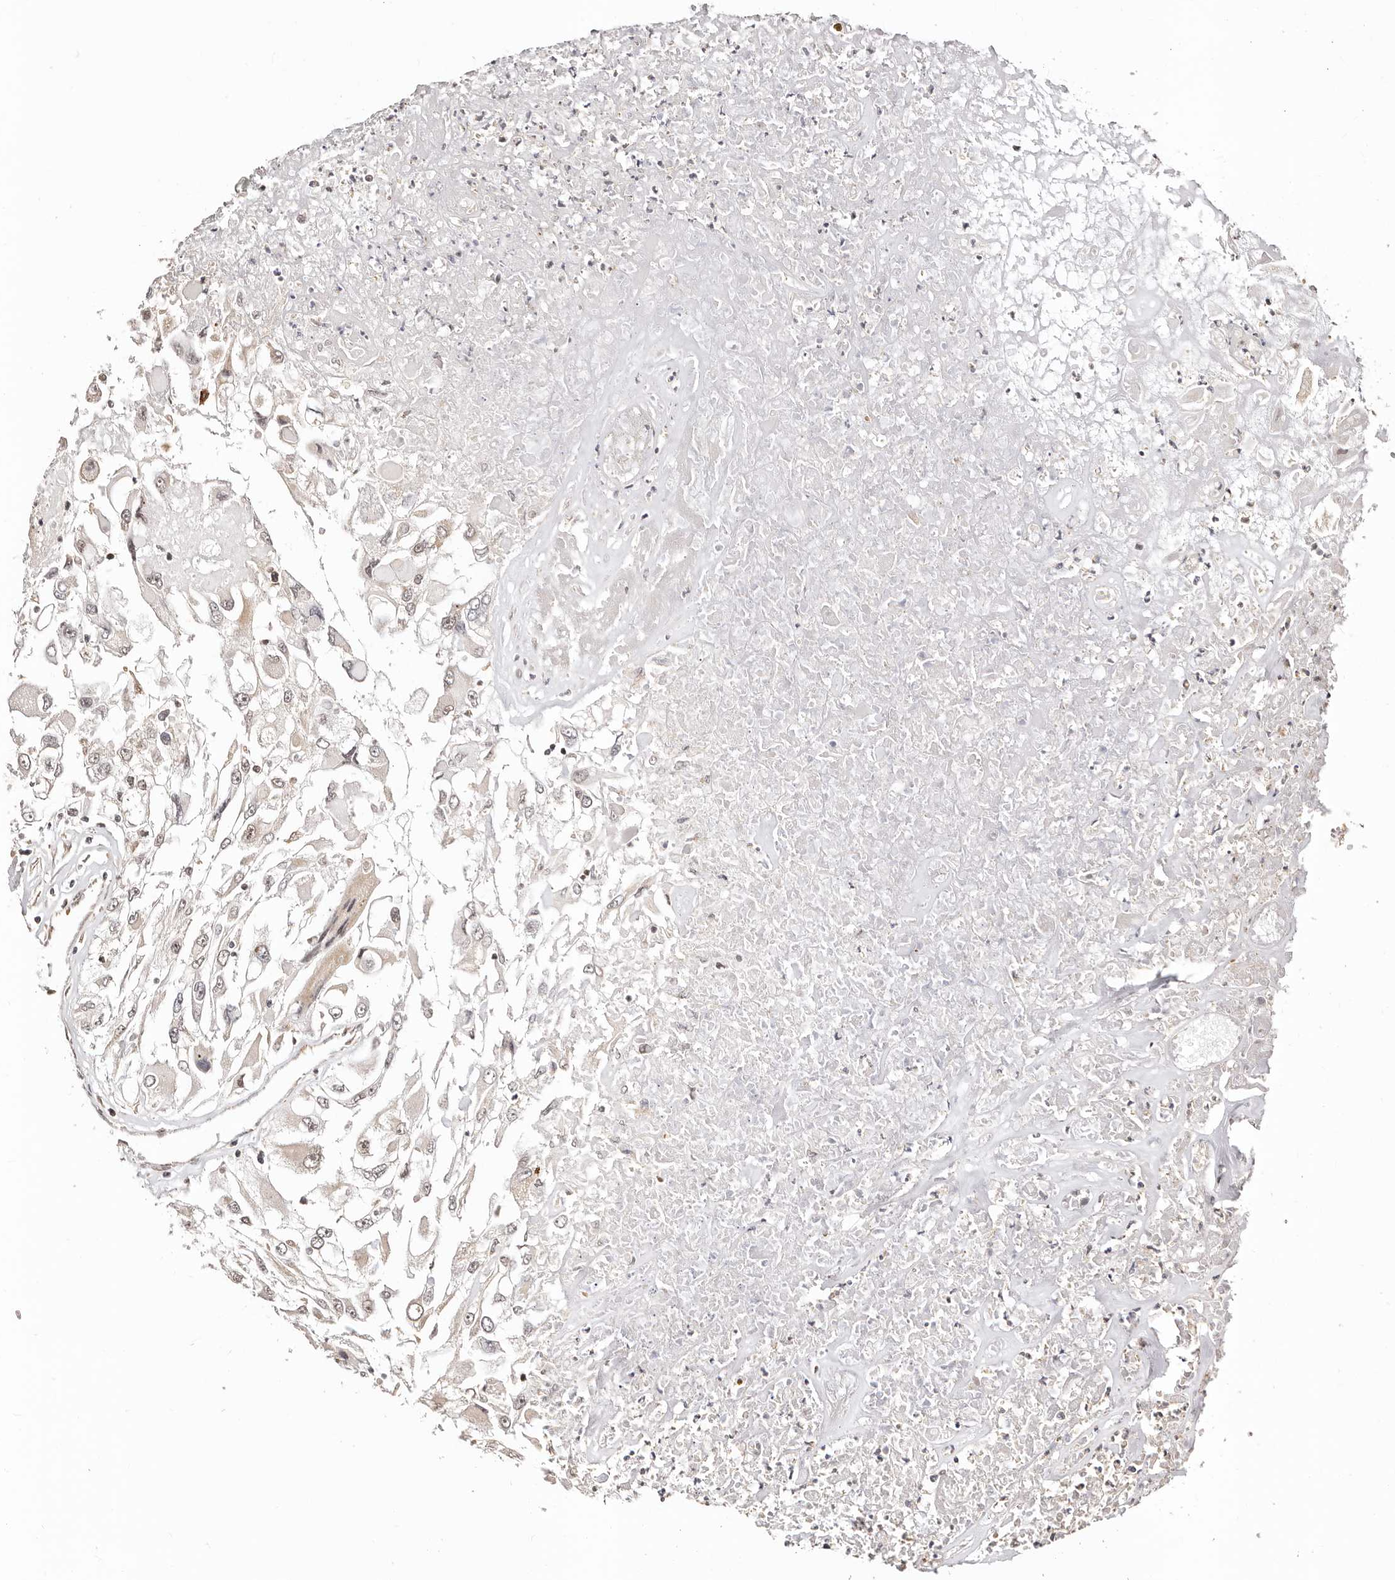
{"staining": {"intensity": "weak", "quantity": "<25%", "location": "cytoplasmic/membranous,nuclear"}, "tissue": "renal cancer", "cell_type": "Tumor cells", "image_type": "cancer", "snomed": [{"axis": "morphology", "description": "Adenocarcinoma, NOS"}, {"axis": "topography", "description": "Kidney"}], "caption": "Immunohistochemical staining of renal cancer displays no significant positivity in tumor cells.", "gene": "CTNNBL1", "patient": {"sex": "female", "age": 52}}